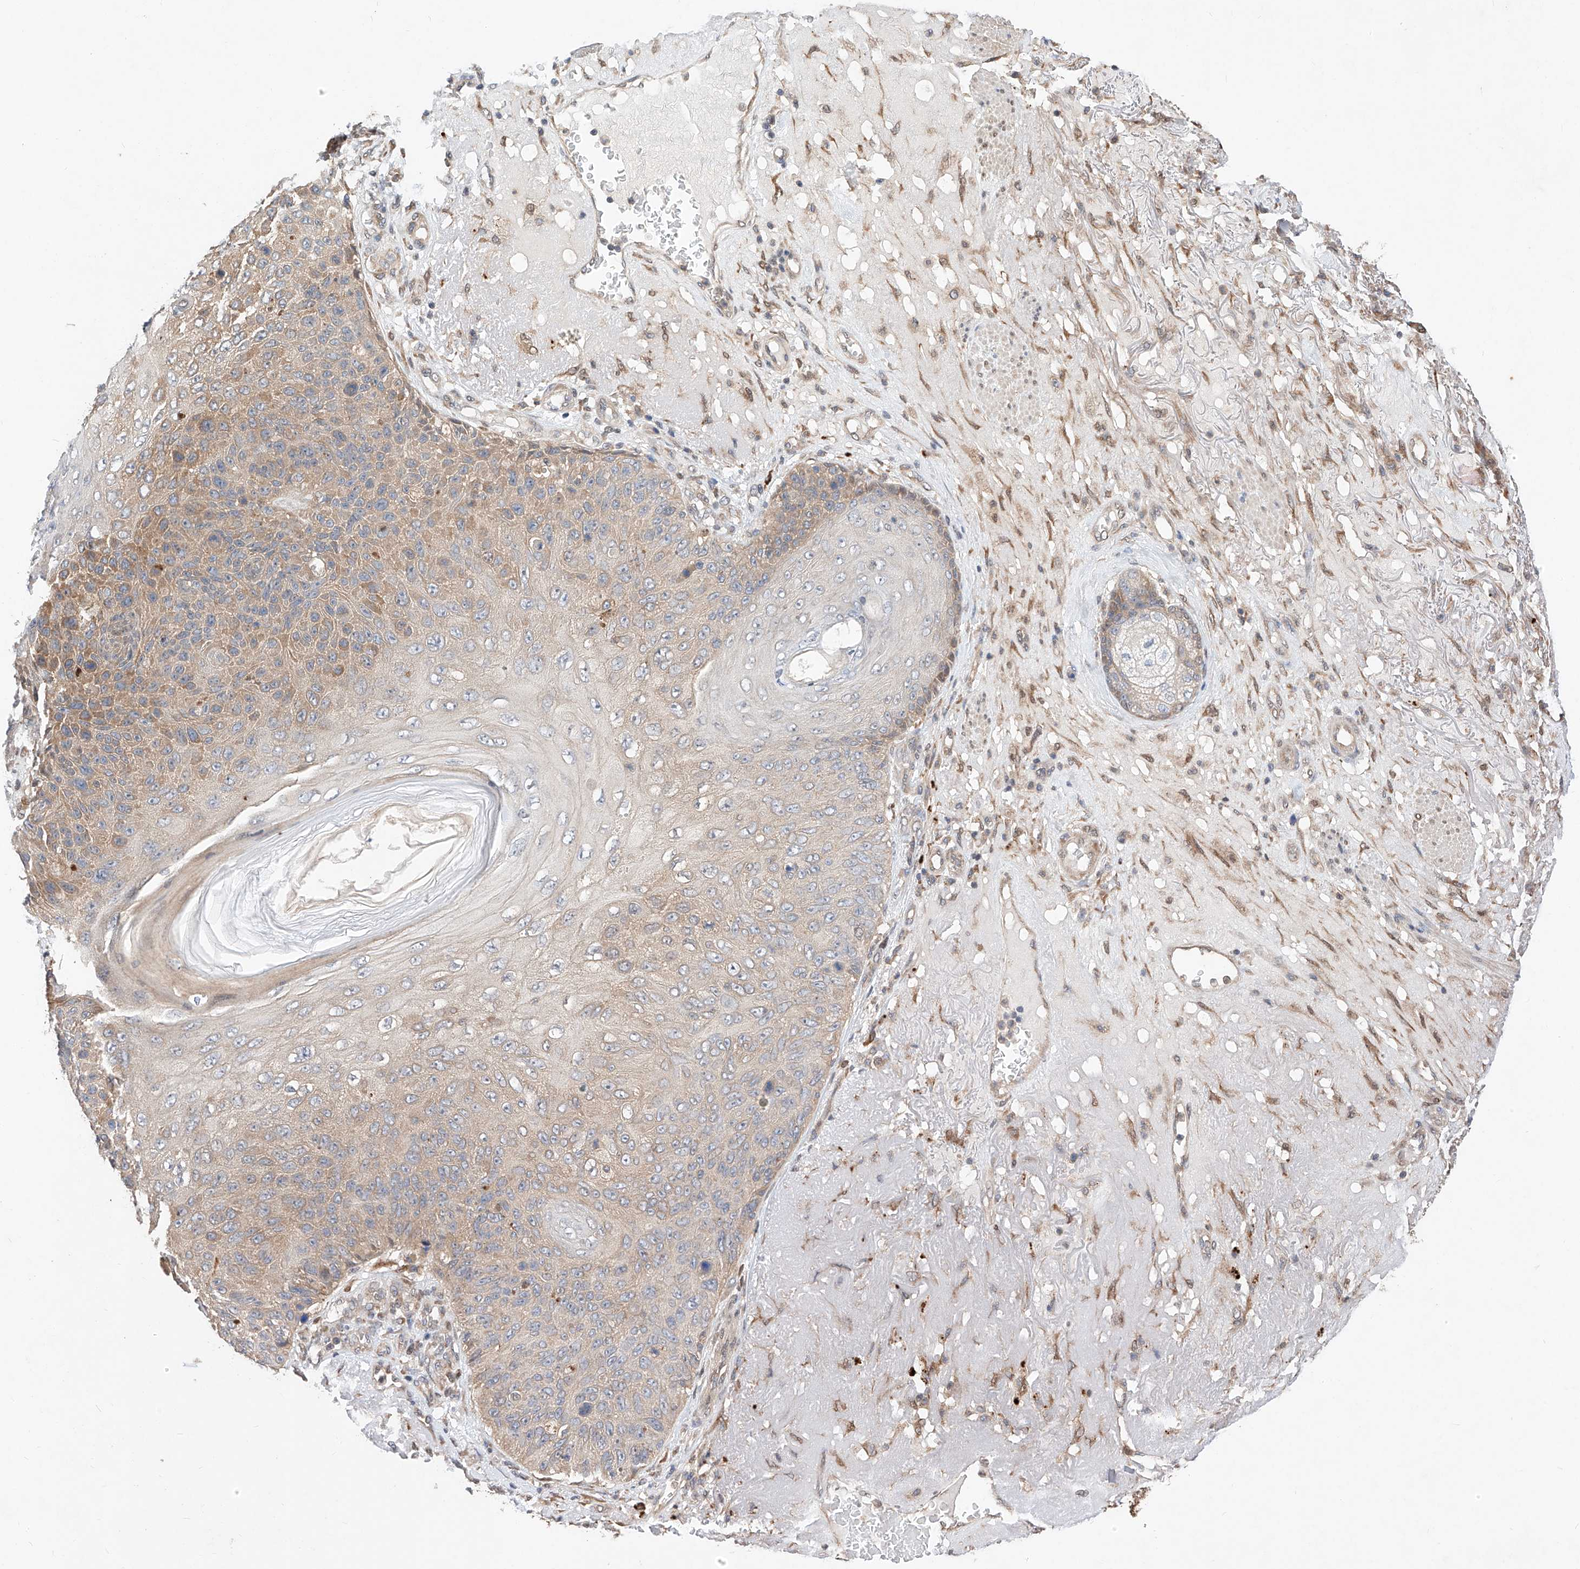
{"staining": {"intensity": "moderate", "quantity": "25%-75%", "location": "cytoplasmic/membranous"}, "tissue": "skin cancer", "cell_type": "Tumor cells", "image_type": "cancer", "snomed": [{"axis": "morphology", "description": "Squamous cell carcinoma, NOS"}, {"axis": "topography", "description": "Skin"}], "caption": "Moderate cytoplasmic/membranous protein expression is appreciated in about 25%-75% of tumor cells in skin squamous cell carcinoma.", "gene": "ZSCAN4", "patient": {"sex": "female", "age": 88}}